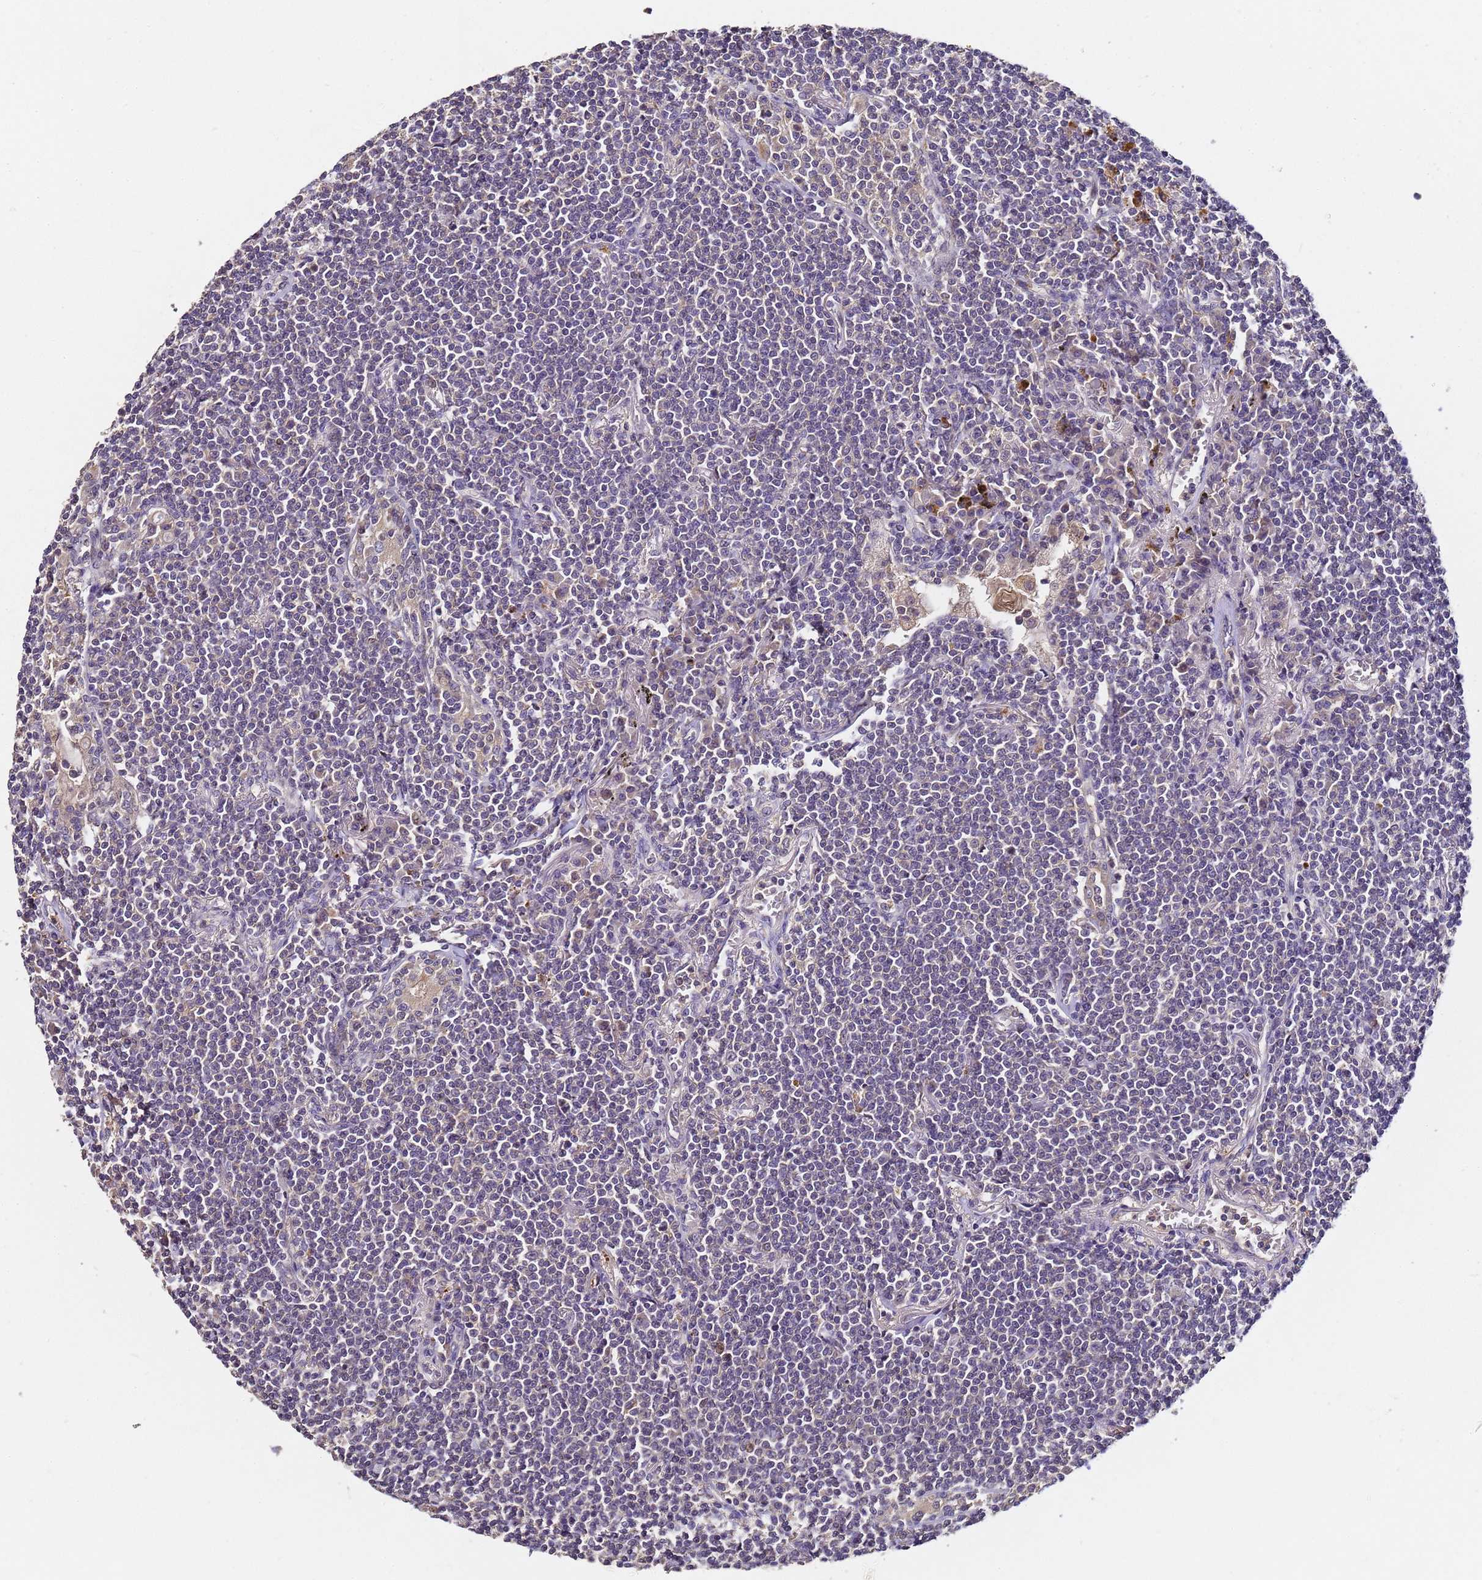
{"staining": {"intensity": "negative", "quantity": "none", "location": "none"}, "tissue": "lymphoma", "cell_type": "Tumor cells", "image_type": "cancer", "snomed": [{"axis": "morphology", "description": "Malignant lymphoma, non-Hodgkin's type, Low grade"}, {"axis": "topography", "description": "Lung"}], "caption": "Low-grade malignant lymphoma, non-Hodgkin's type was stained to show a protein in brown. There is no significant positivity in tumor cells.", "gene": "LGI4", "patient": {"sex": "female", "age": 71}}